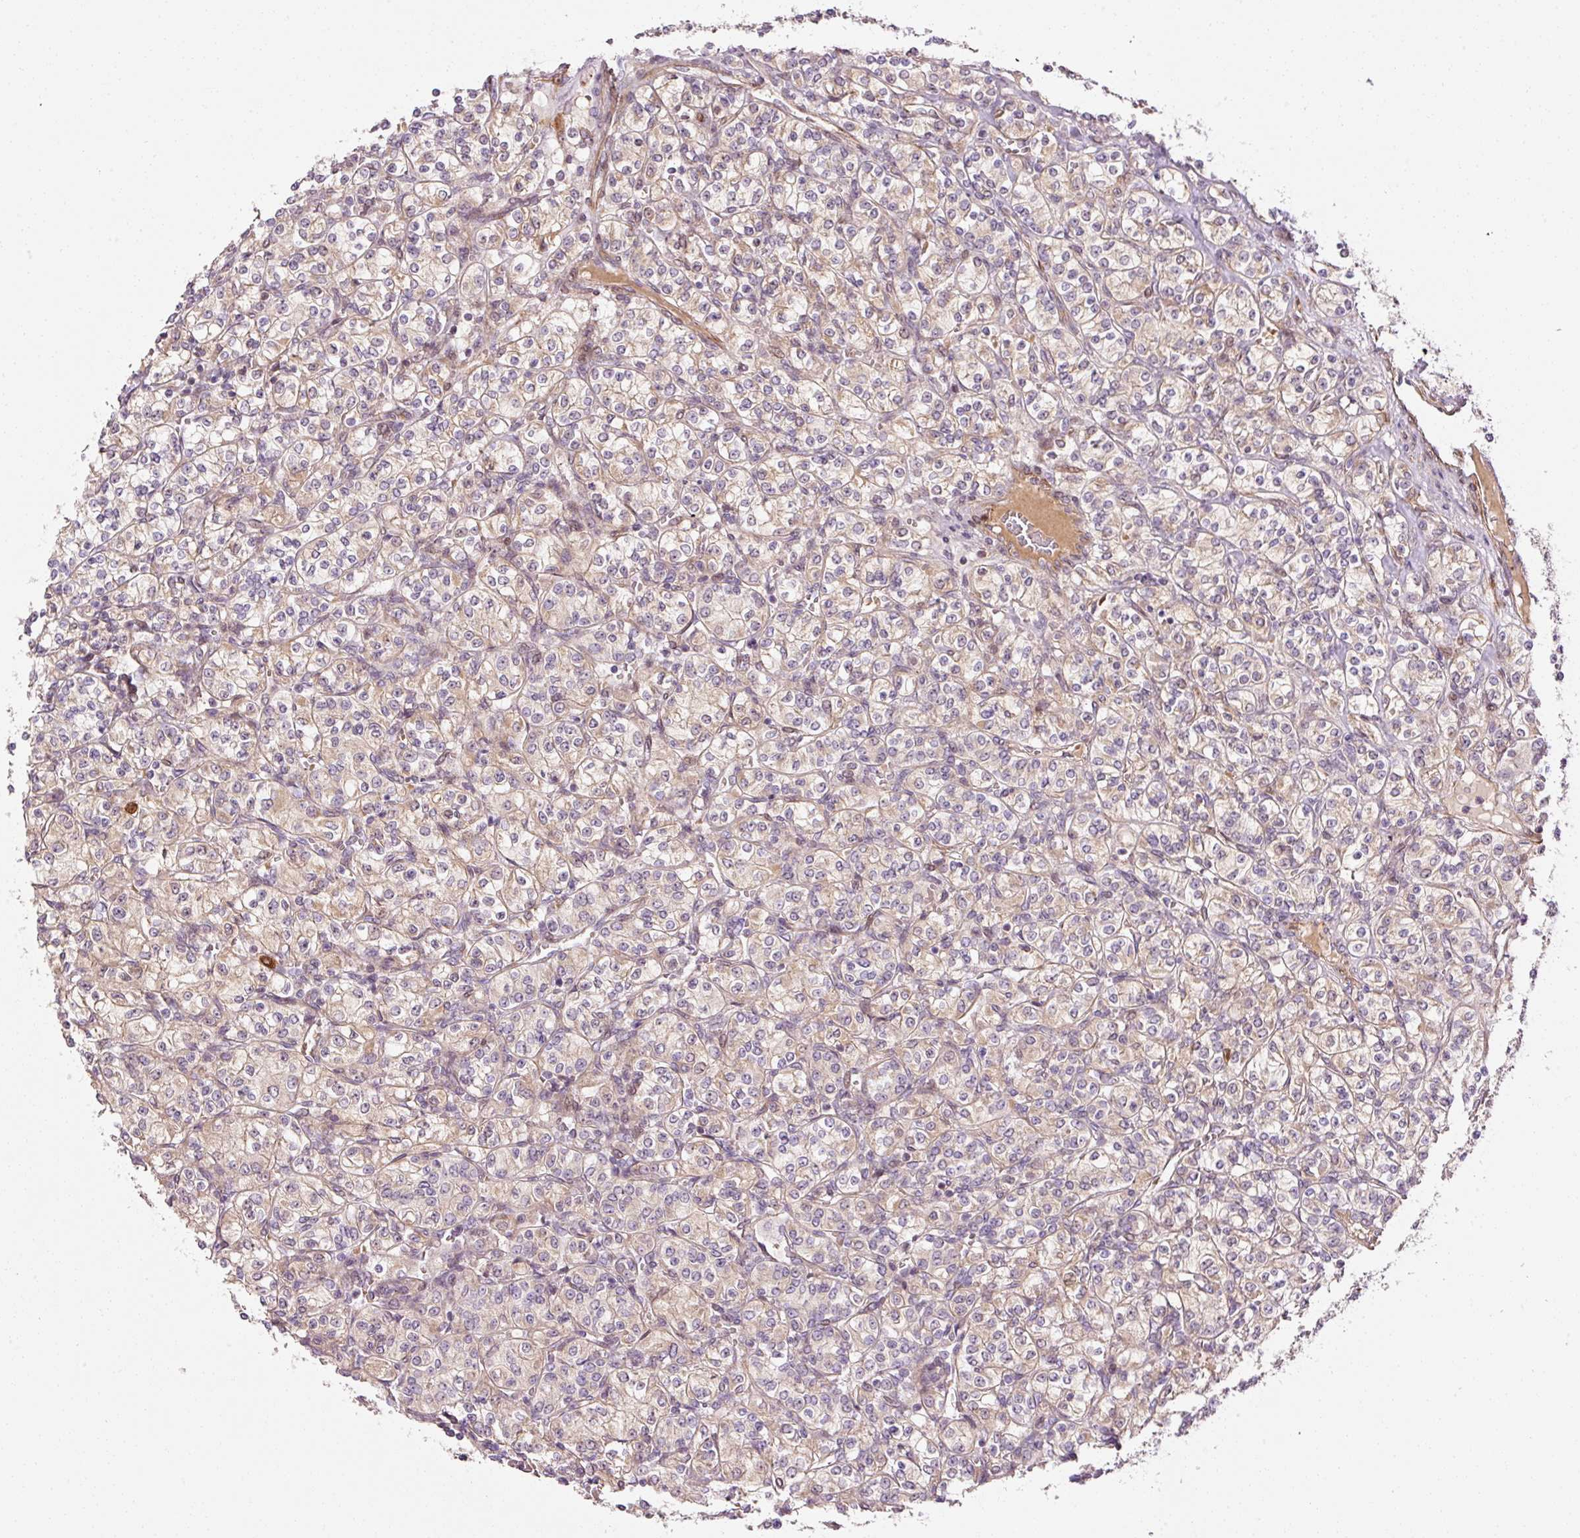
{"staining": {"intensity": "weak", "quantity": "25%-75%", "location": "cytoplasmic/membranous"}, "tissue": "renal cancer", "cell_type": "Tumor cells", "image_type": "cancer", "snomed": [{"axis": "morphology", "description": "Adenocarcinoma, NOS"}, {"axis": "topography", "description": "Kidney"}], "caption": "Renal cancer stained with DAB (3,3'-diaminobenzidine) IHC displays low levels of weak cytoplasmic/membranous expression in approximately 25%-75% of tumor cells.", "gene": "PPP1R14B", "patient": {"sex": "male", "age": 77}}